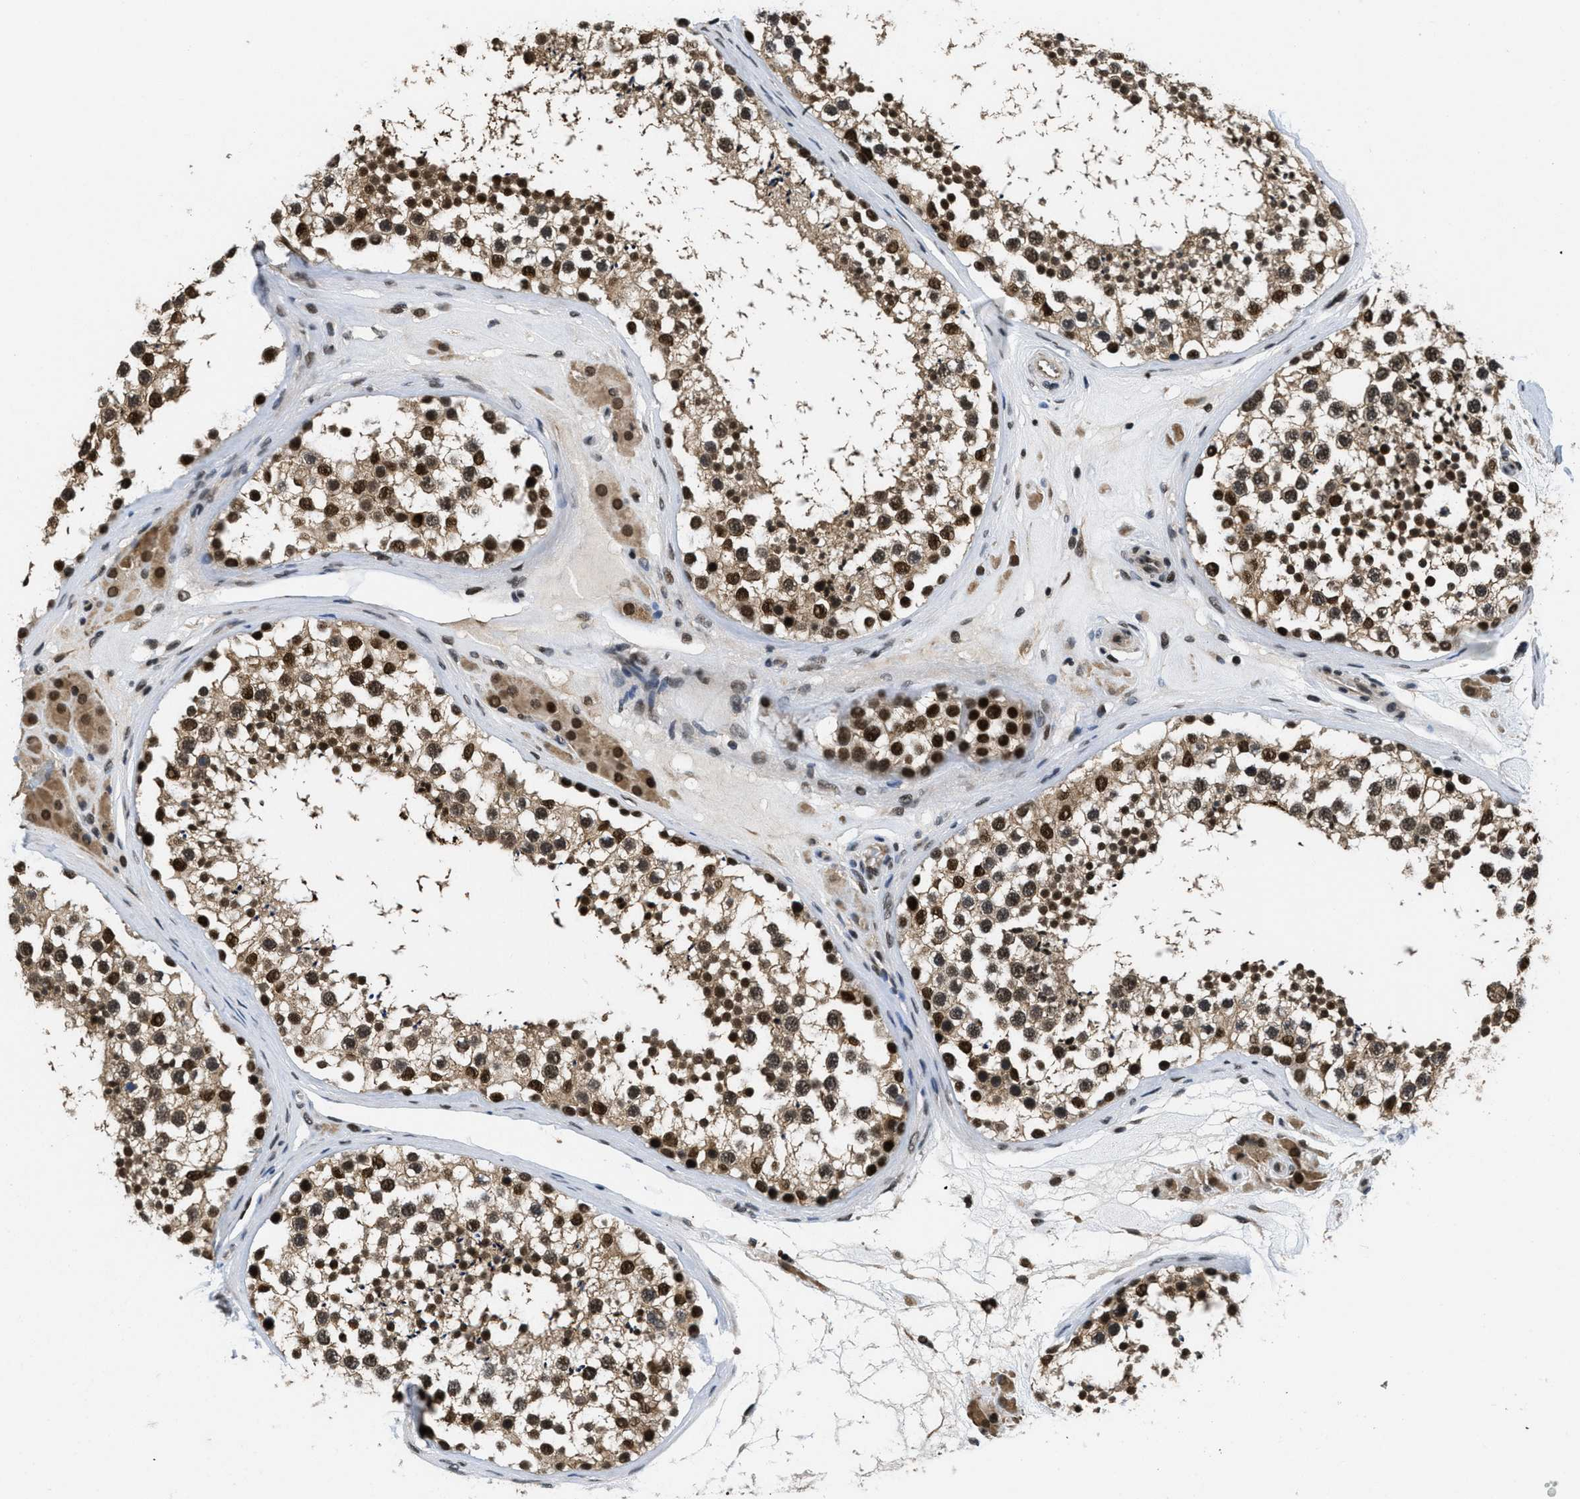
{"staining": {"intensity": "strong", "quantity": ">75%", "location": "cytoplasmic/membranous,nuclear"}, "tissue": "testis", "cell_type": "Cells in seminiferous ducts", "image_type": "normal", "snomed": [{"axis": "morphology", "description": "Normal tissue, NOS"}, {"axis": "topography", "description": "Testis"}], "caption": "Brown immunohistochemical staining in normal human testis displays strong cytoplasmic/membranous,nuclear staining in about >75% of cells in seminiferous ducts.", "gene": "CUL4B", "patient": {"sex": "male", "age": 46}}